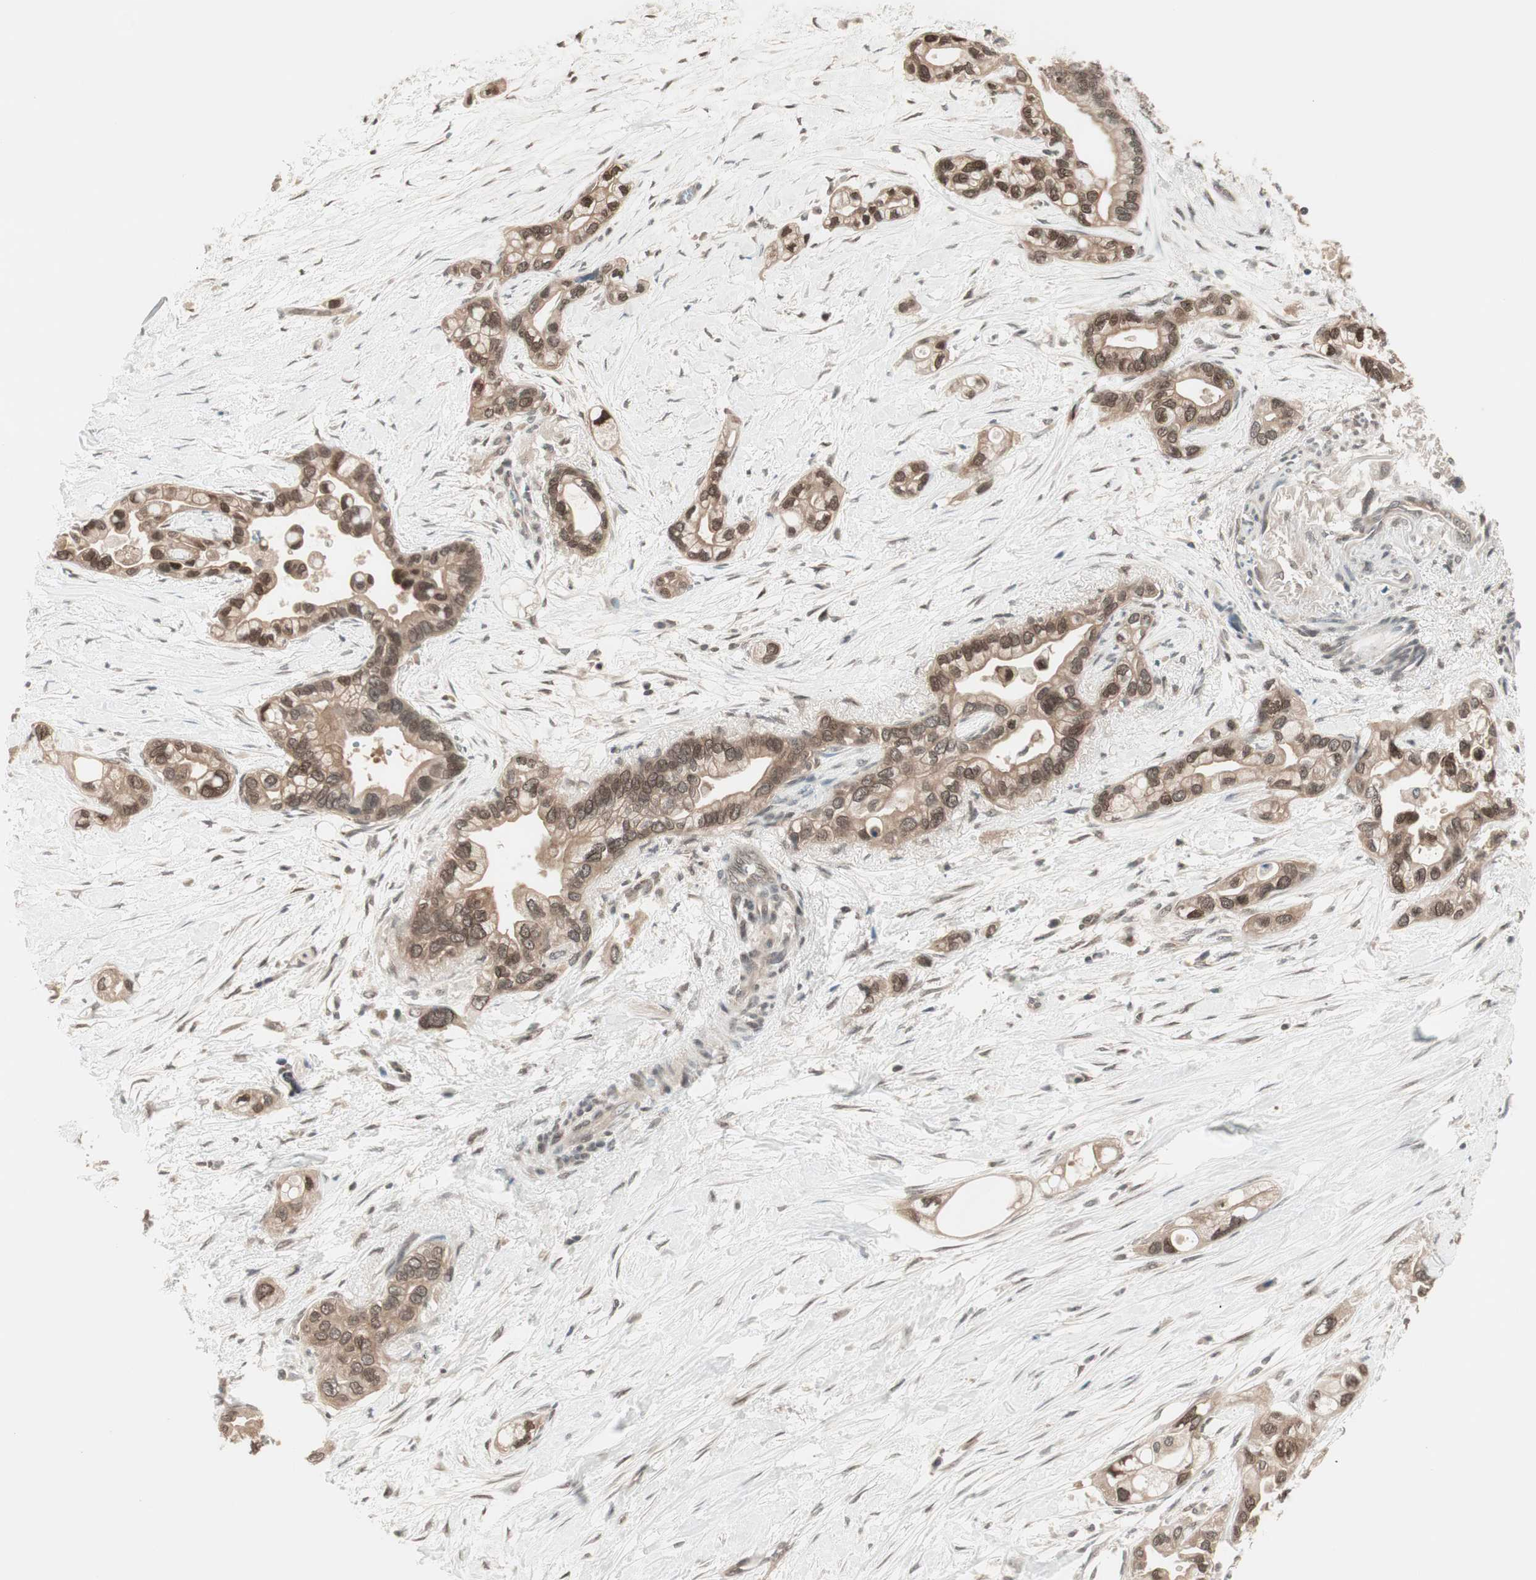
{"staining": {"intensity": "moderate", "quantity": ">75%", "location": "cytoplasmic/membranous"}, "tissue": "pancreatic cancer", "cell_type": "Tumor cells", "image_type": "cancer", "snomed": [{"axis": "morphology", "description": "Adenocarcinoma, NOS"}, {"axis": "topography", "description": "Pancreas"}], "caption": "Tumor cells reveal medium levels of moderate cytoplasmic/membranous expression in approximately >75% of cells in human pancreatic adenocarcinoma.", "gene": "UBE2I", "patient": {"sex": "female", "age": 77}}